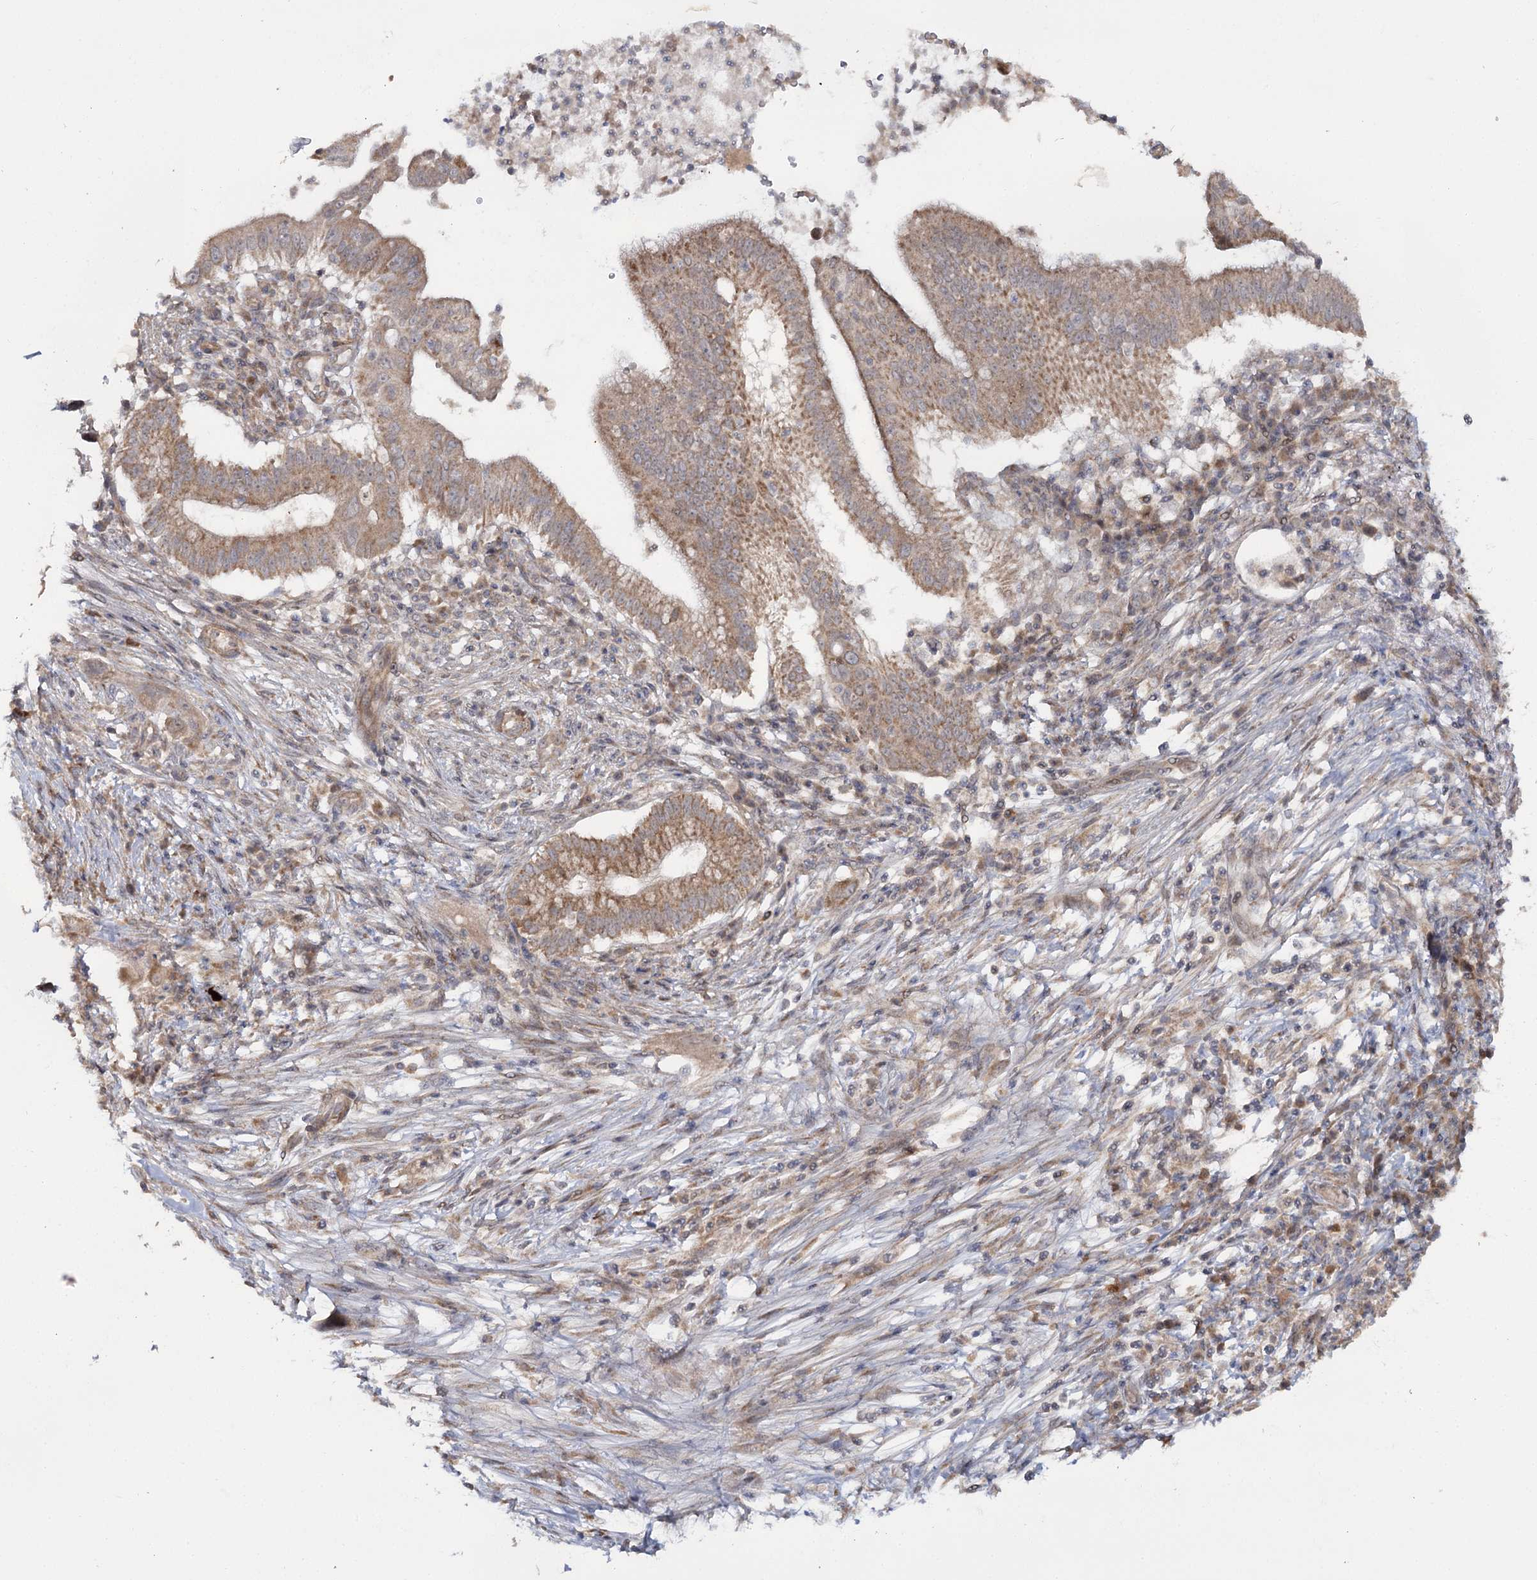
{"staining": {"intensity": "moderate", "quantity": ">75%", "location": "cytoplasmic/membranous"}, "tissue": "pancreatic cancer", "cell_type": "Tumor cells", "image_type": "cancer", "snomed": [{"axis": "morphology", "description": "Adenocarcinoma, NOS"}, {"axis": "topography", "description": "Pancreas"}], "caption": "Human pancreatic cancer (adenocarcinoma) stained for a protein (brown) shows moderate cytoplasmic/membranous positive expression in about >75% of tumor cells.", "gene": "TBC1D9B", "patient": {"sex": "male", "age": 68}}